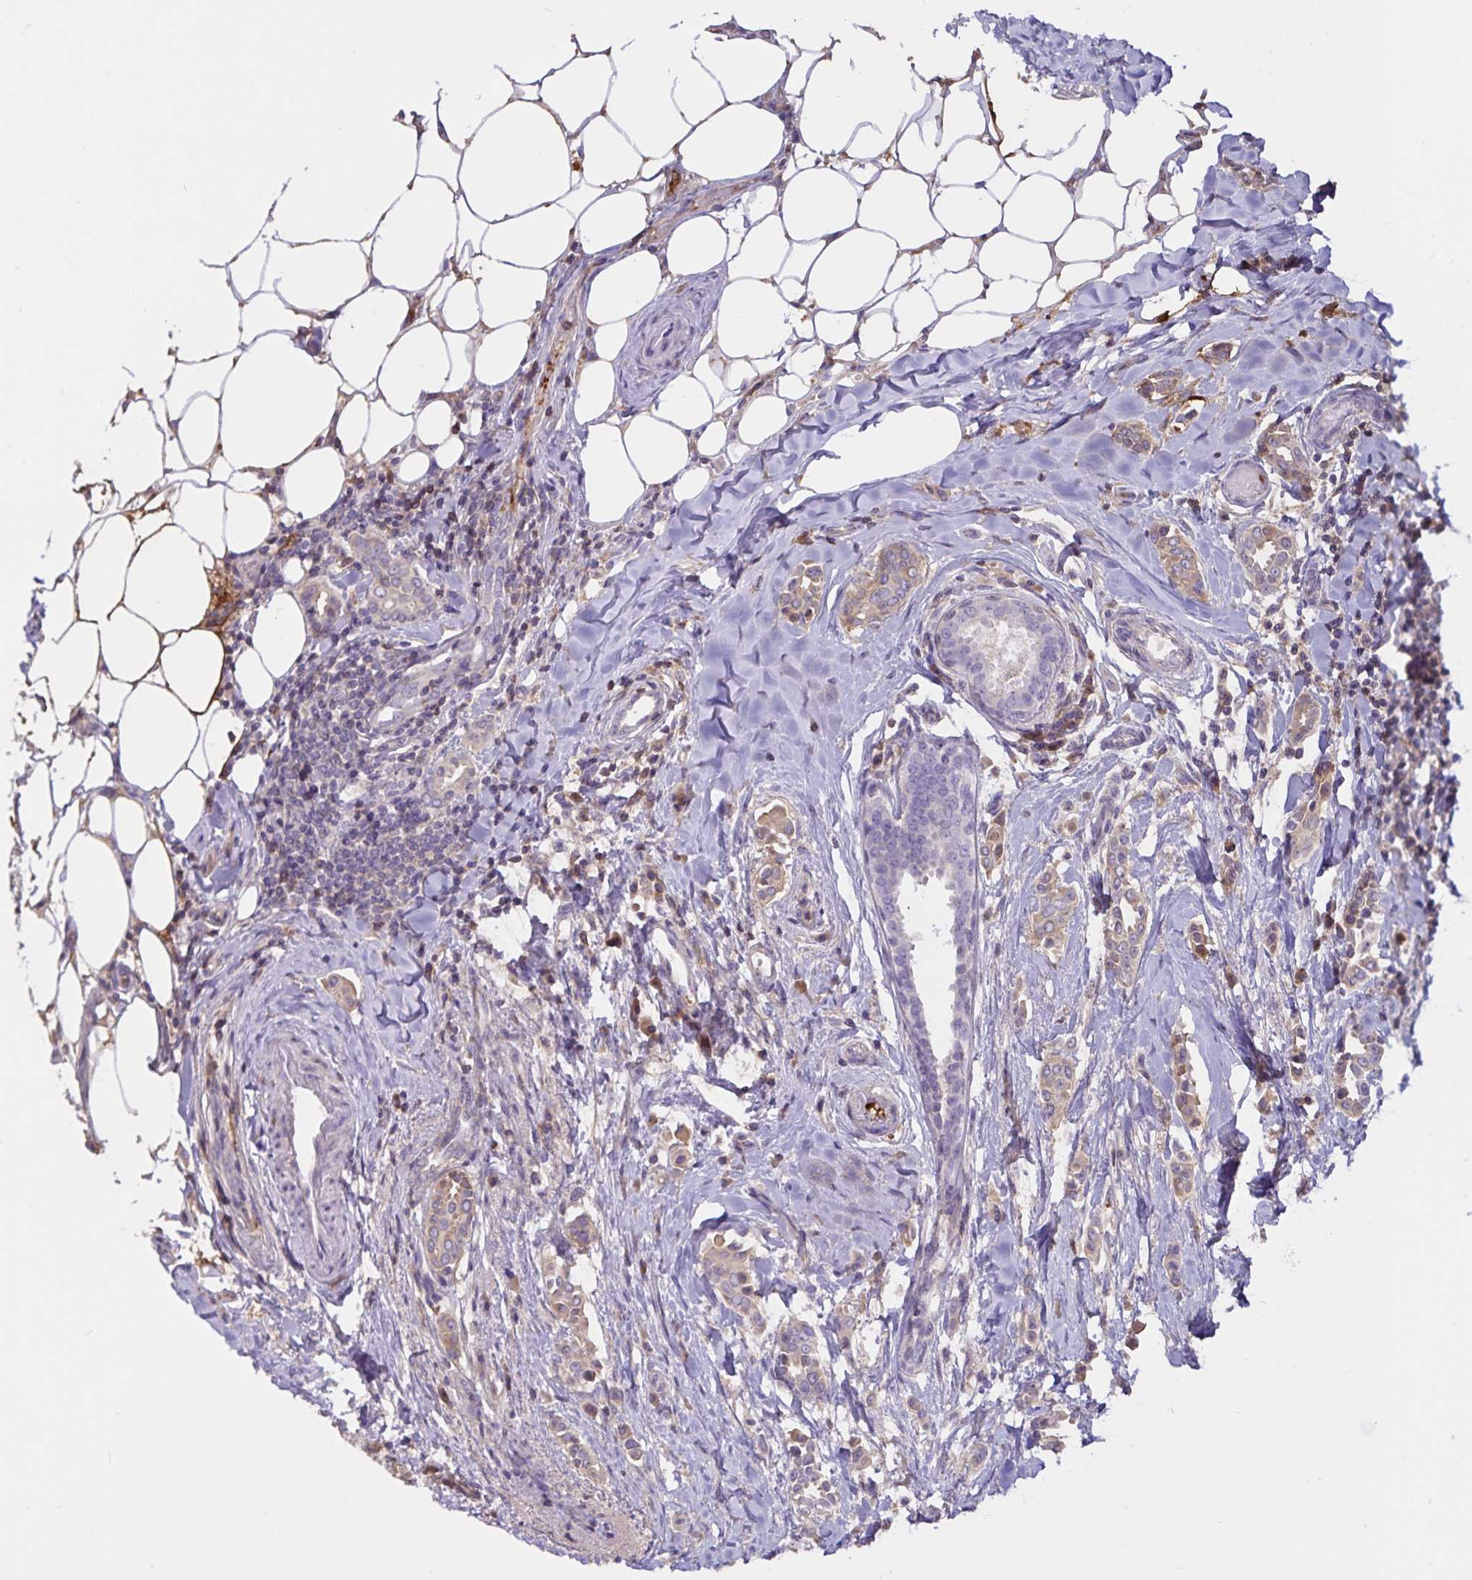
{"staining": {"intensity": "negative", "quantity": "none", "location": "none"}, "tissue": "breast cancer", "cell_type": "Tumor cells", "image_type": "cancer", "snomed": [{"axis": "morphology", "description": "Duct carcinoma"}, {"axis": "topography", "description": "Breast"}], "caption": "This image is of breast infiltrating ductal carcinoma stained with immunohistochemistry to label a protein in brown with the nuclei are counter-stained blue. There is no positivity in tumor cells.", "gene": "FGG", "patient": {"sex": "female", "age": 64}}